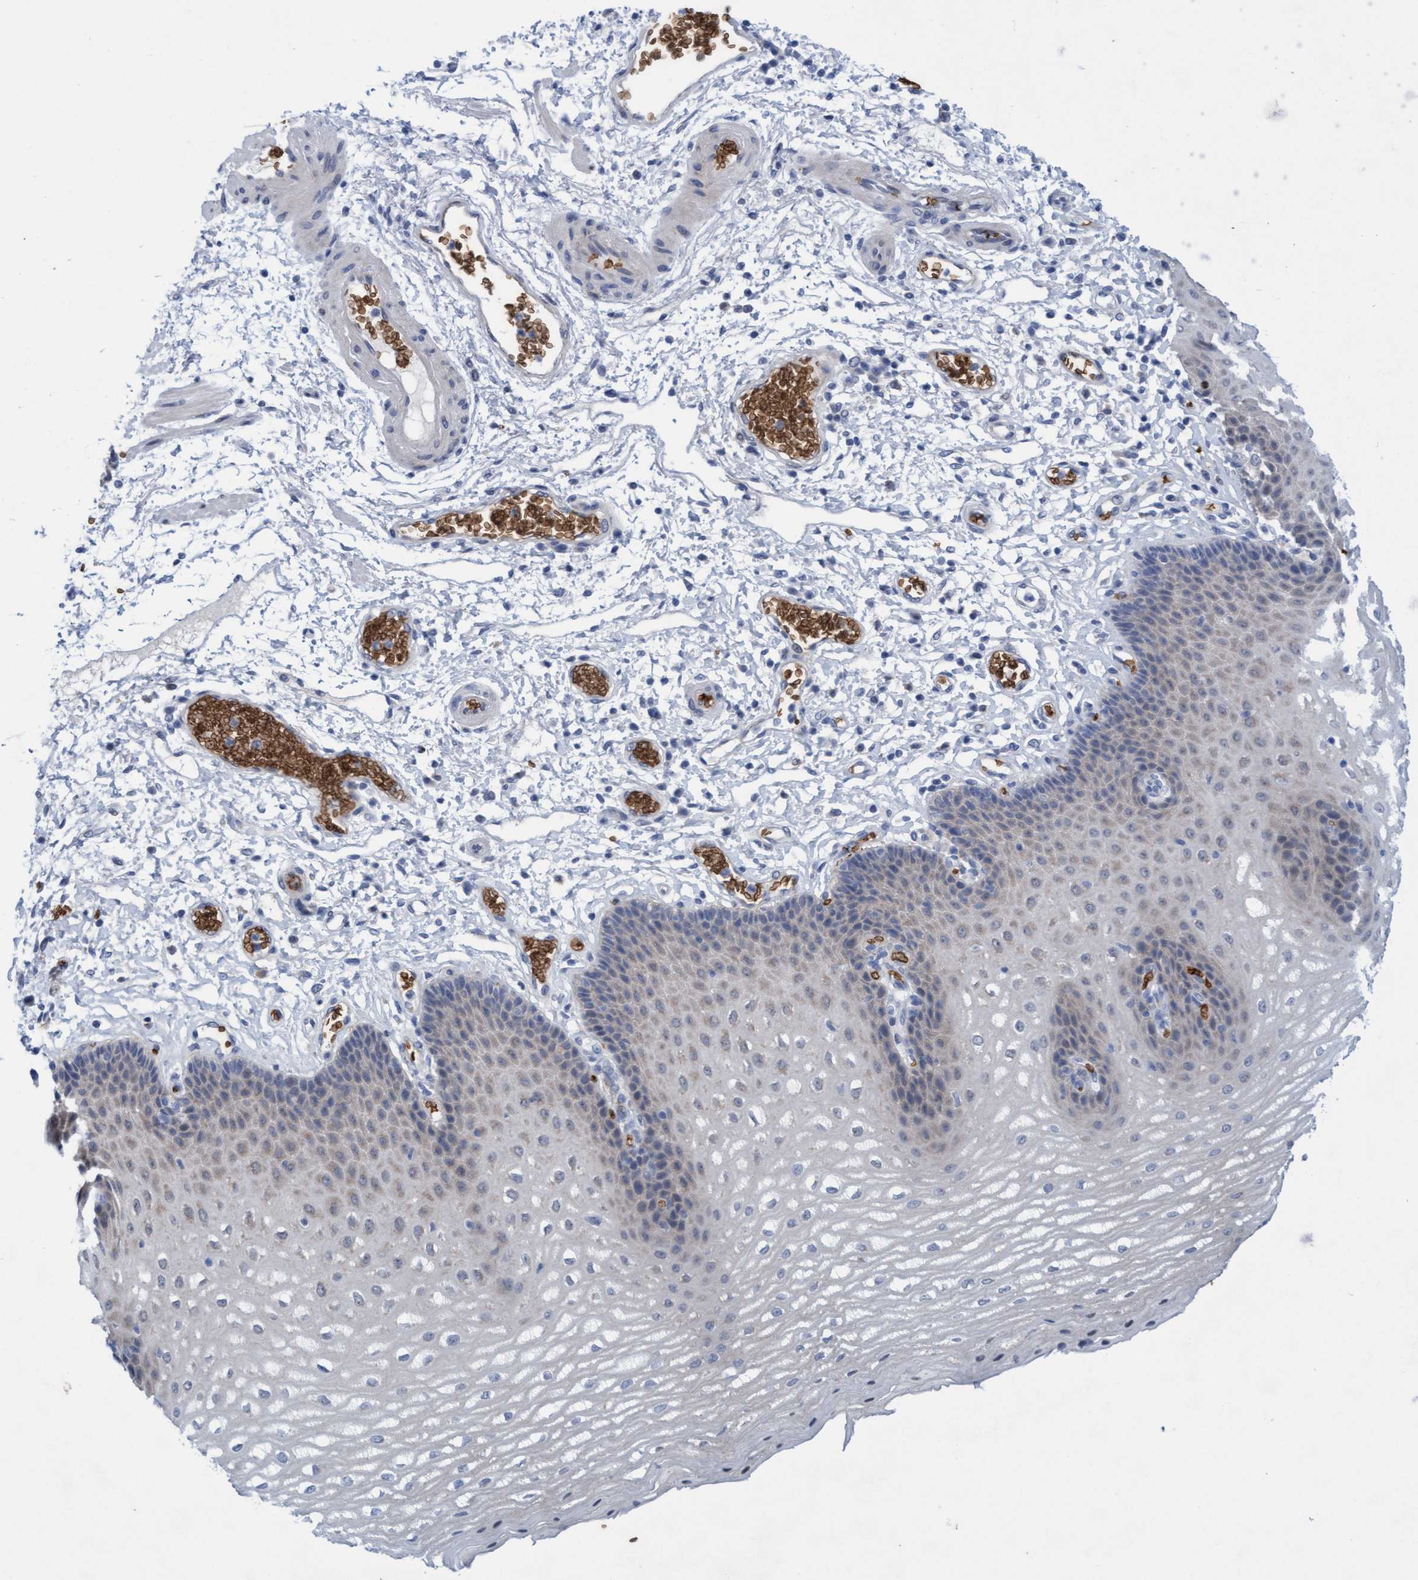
{"staining": {"intensity": "weak", "quantity": "<25%", "location": "cytoplasmic/membranous"}, "tissue": "esophagus", "cell_type": "Squamous epithelial cells", "image_type": "normal", "snomed": [{"axis": "morphology", "description": "Normal tissue, NOS"}, {"axis": "topography", "description": "Esophagus"}], "caption": "The histopathology image displays no significant expression in squamous epithelial cells of esophagus. (IHC, brightfield microscopy, high magnification).", "gene": "SPEM2", "patient": {"sex": "male", "age": 54}}